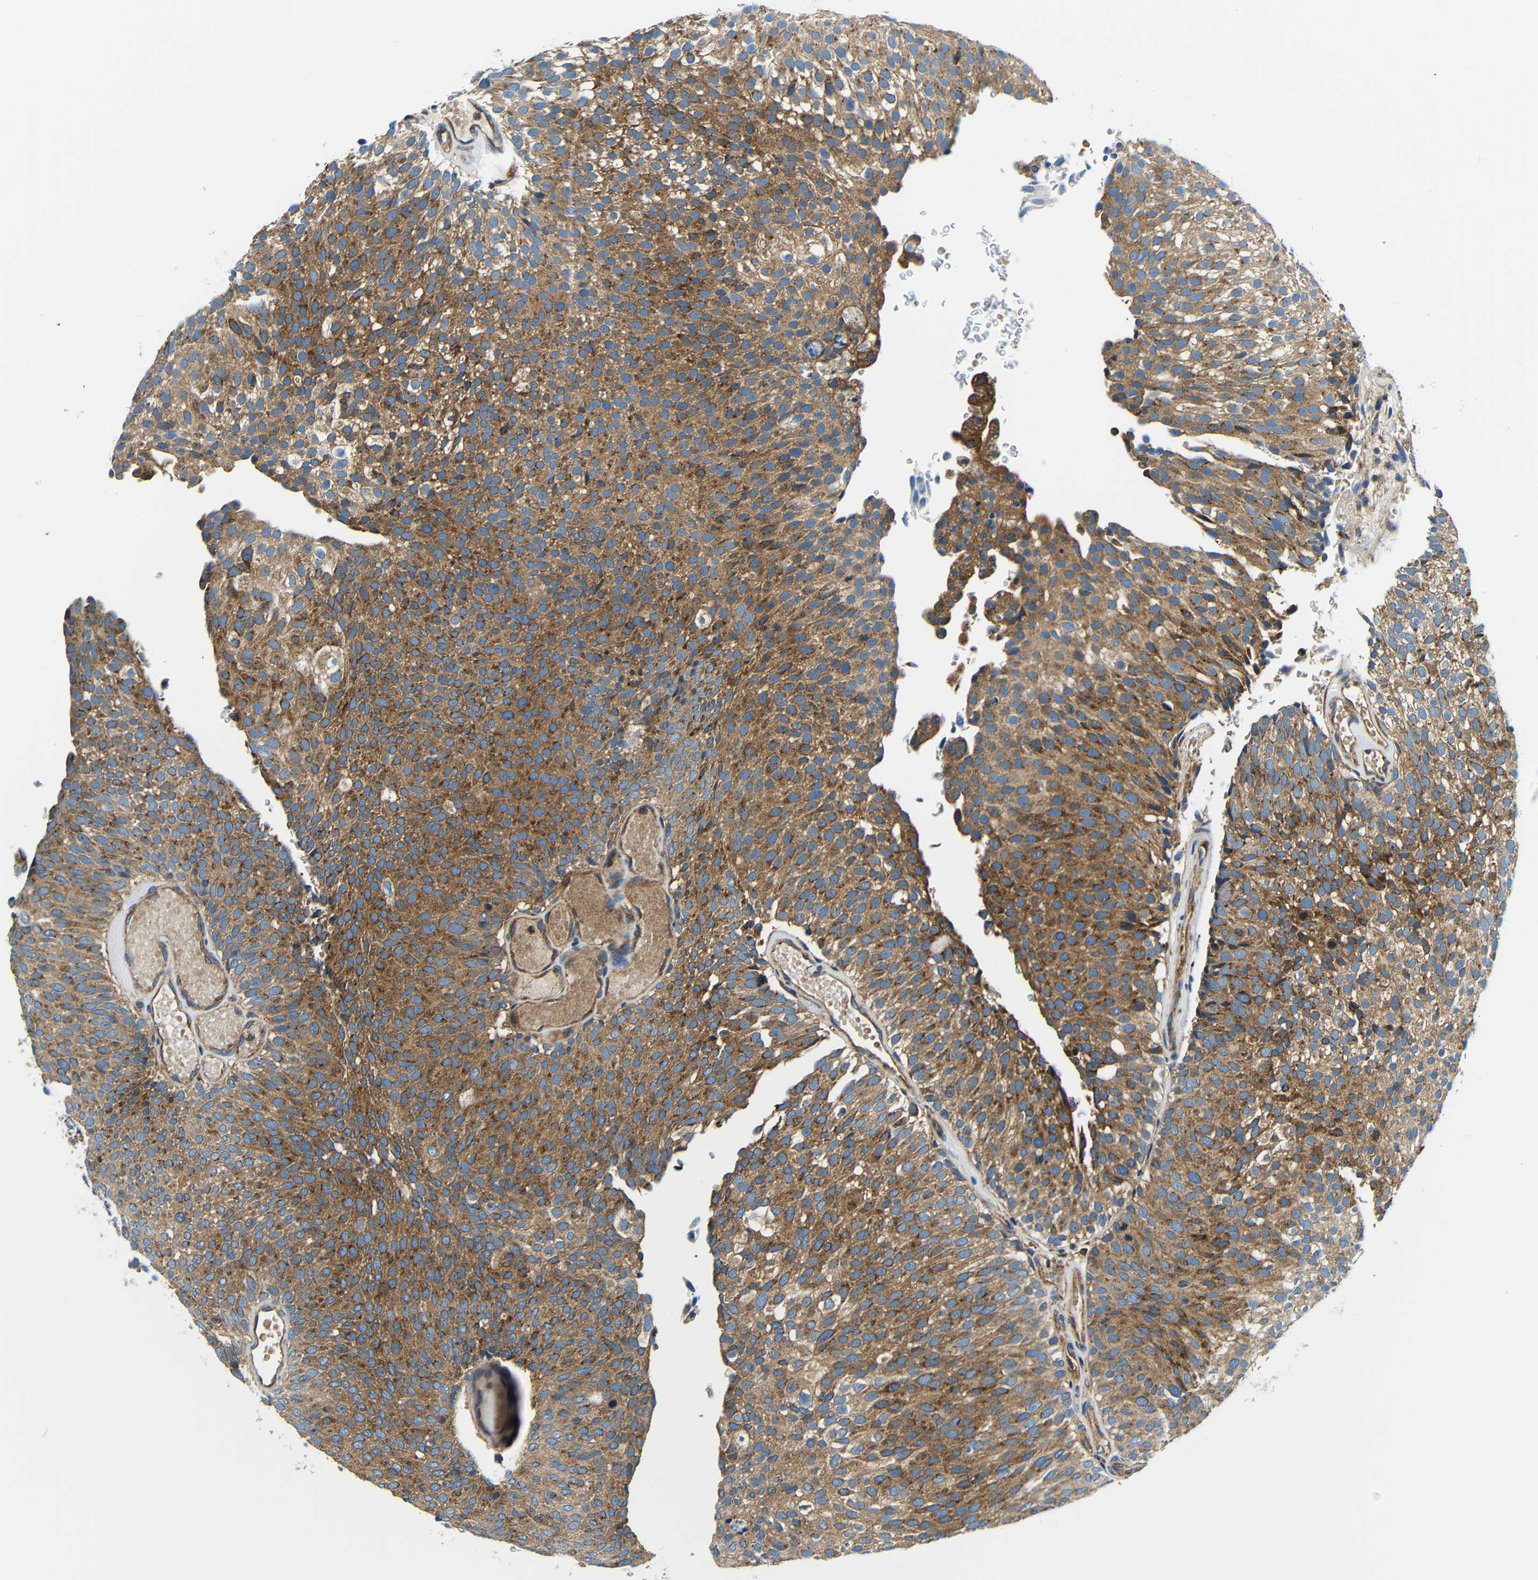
{"staining": {"intensity": "moderate", "quantity": ">75%", "location": "cytoplasmic/membranous"}, "tissue": "urothelial cancer", "cell_type": "Tumor cells", "image_type": "cancer", "snomed": [{"axis": "morphology", "description": "Urothelial carcinoma, Low grade"}, {"axis": "topography", "description": "Urinary bladder"}], "caption": "DAB (3,3'-diaminobenzidine) immunohistochemical staining of human urothelial carcinoma (low-grade) reveals moderate cytoplasmic/membranous protein expression in about >75% of tumor cells. (IHC, brightfield microscopy, high magnification).", "gene": "USO1", "patient": {"sex": "male", "age": 78}}